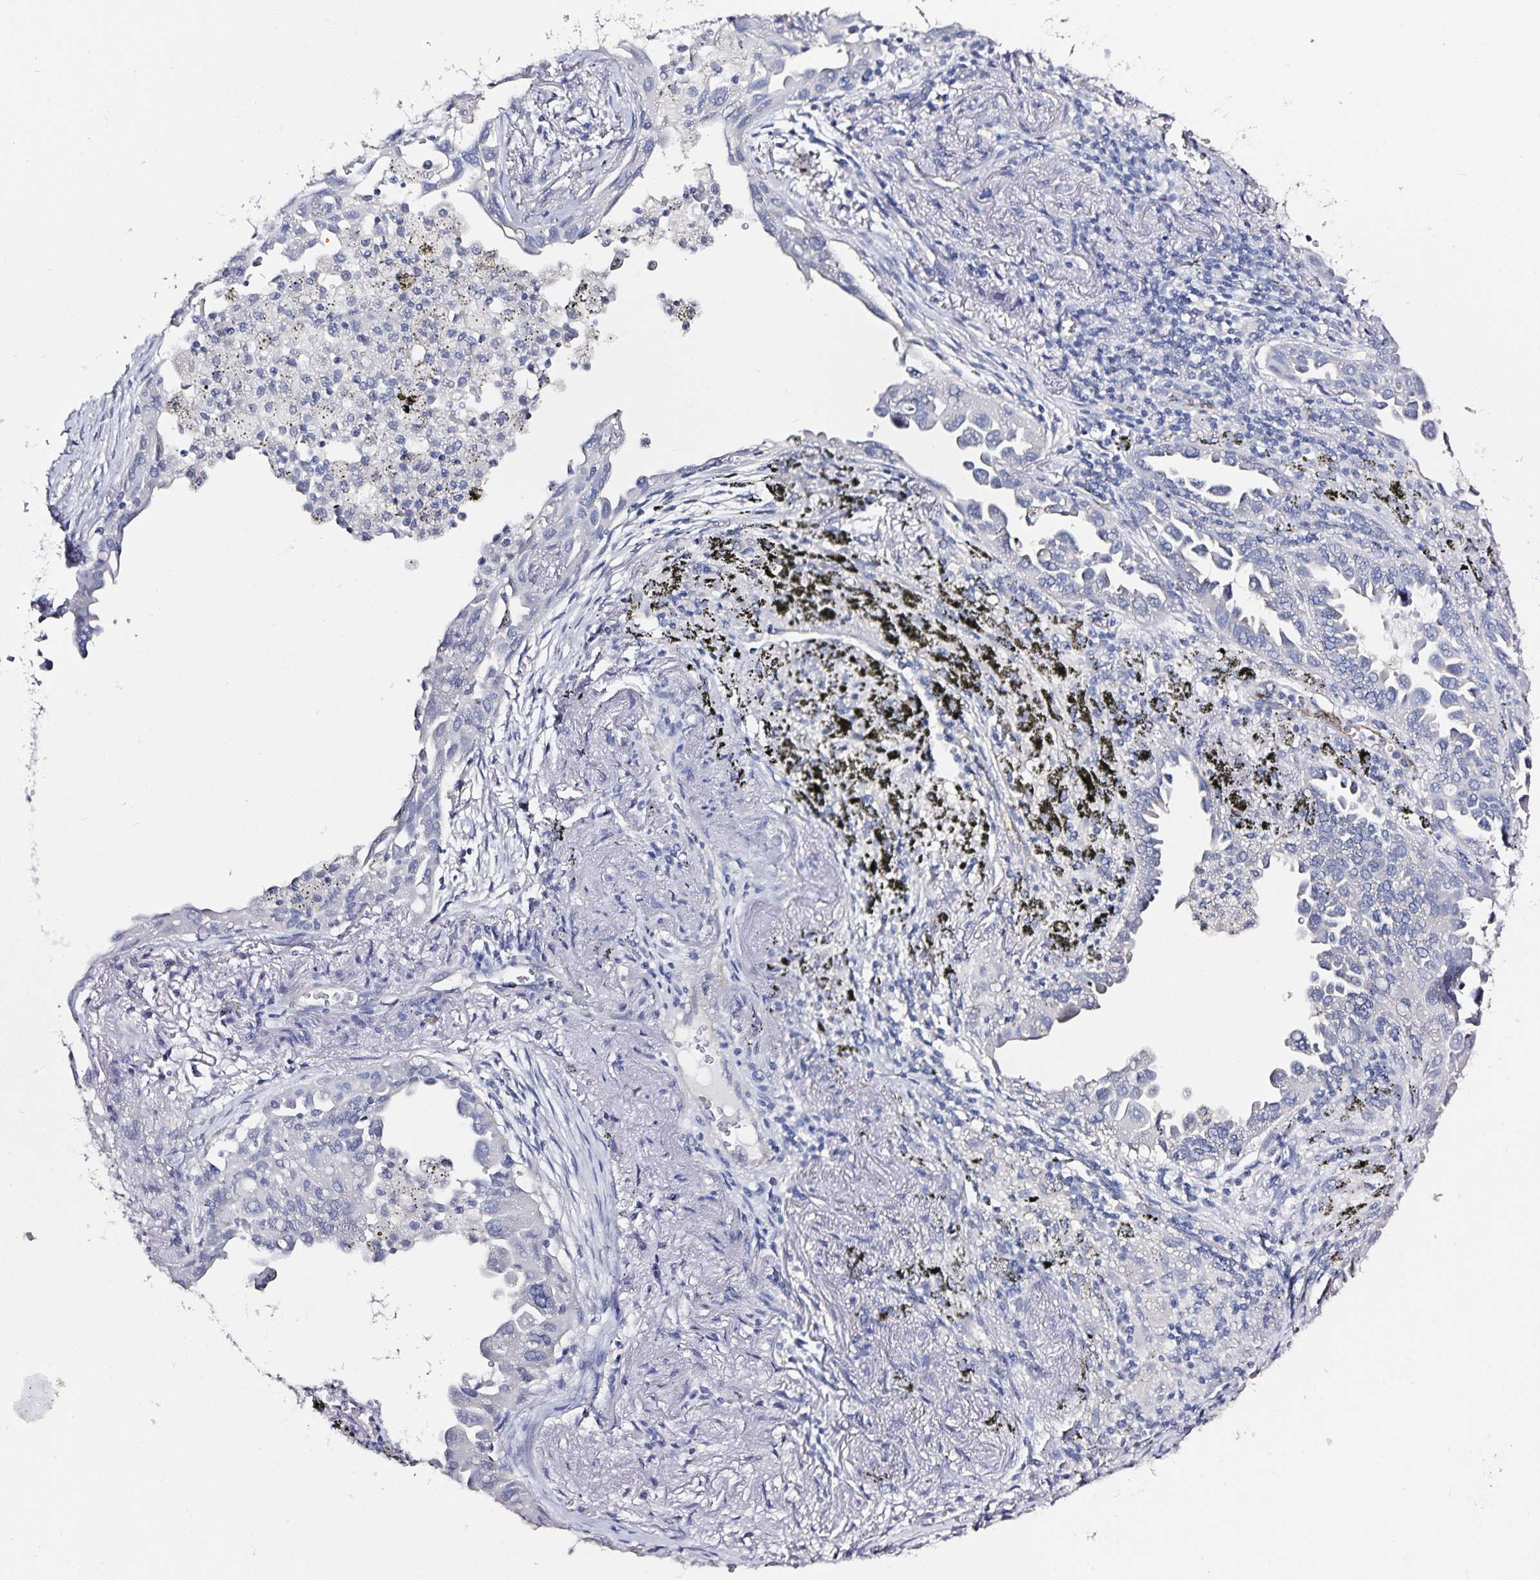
{"staining": {"intensity": "negative", "quantity": "none", "location": "none"}, "tissue": "lung cancer", "cell_type": "Tumor cells", "image_type": "cancer", "snomed": [{"axis": "morphology", "description": "Adenocarcinoma, NOS"}, {"axis": "topography", "description": "Lung"}], "caption": "Human lung adenocarcinoma stained for a protein using immunohistochemistry reveals no expression in tumor cells.", "gene": "TSPAN7", "patient": {"sex": "male", "age": 68}}